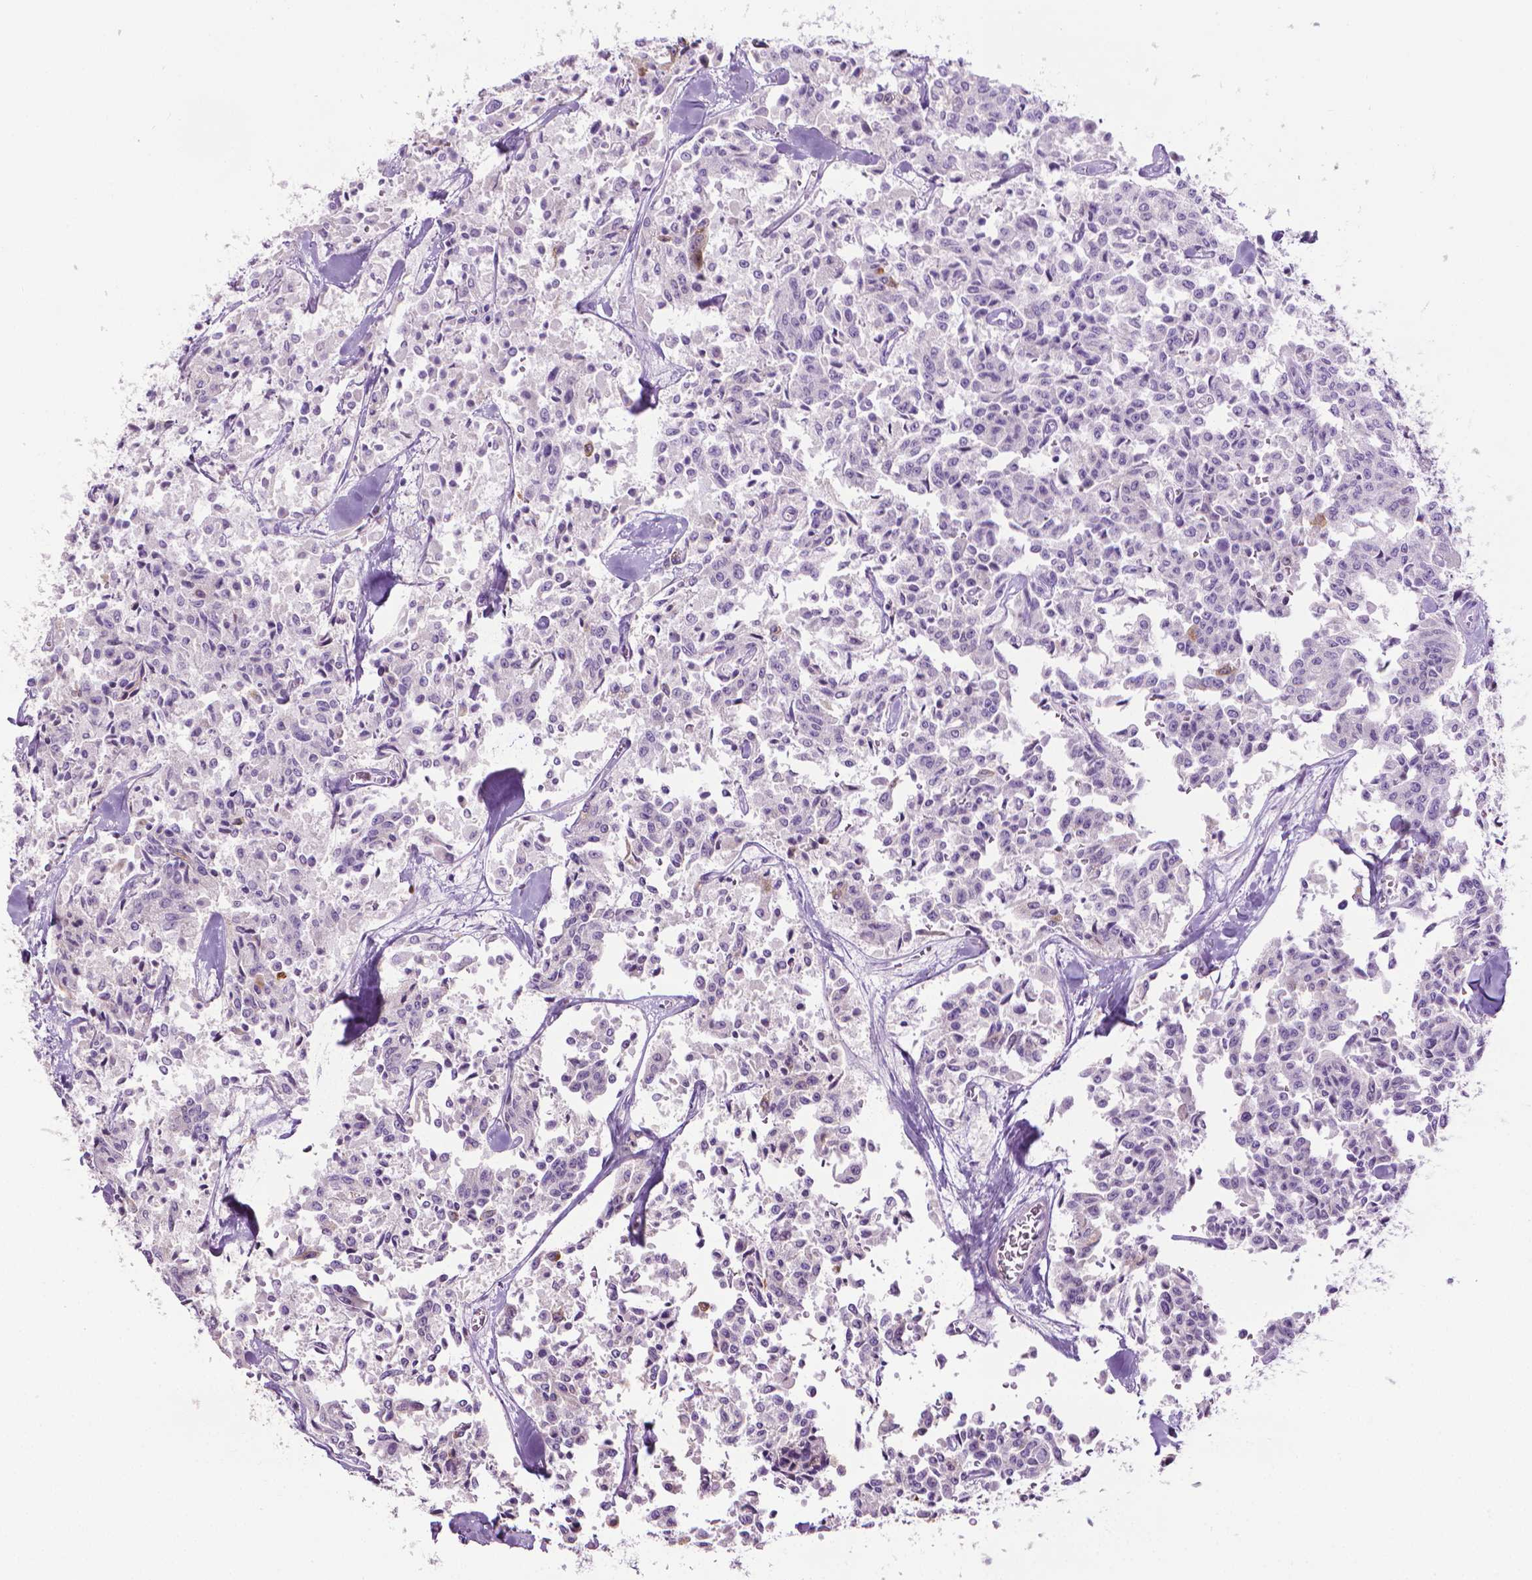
{"staining": {"intensity": "negative", "quantity": "none", "location": "none"}, "tissue": "carcinoid", "cell_type": "Tumor cells", "image_type": "cancer", "snomed": [{"axis": "morphology", "description": "Carcinoid, malignant, NOS"}, {"axis": "topography", "description": "Lung"}], "caption": "High power microscopy micrograph of an immunohistochemistry (IHC) image of carcinoid, revealing no significant positivity in tumor cells.", "gene": "DNAI7", "patient": {"sex": "male", "age": 71}}